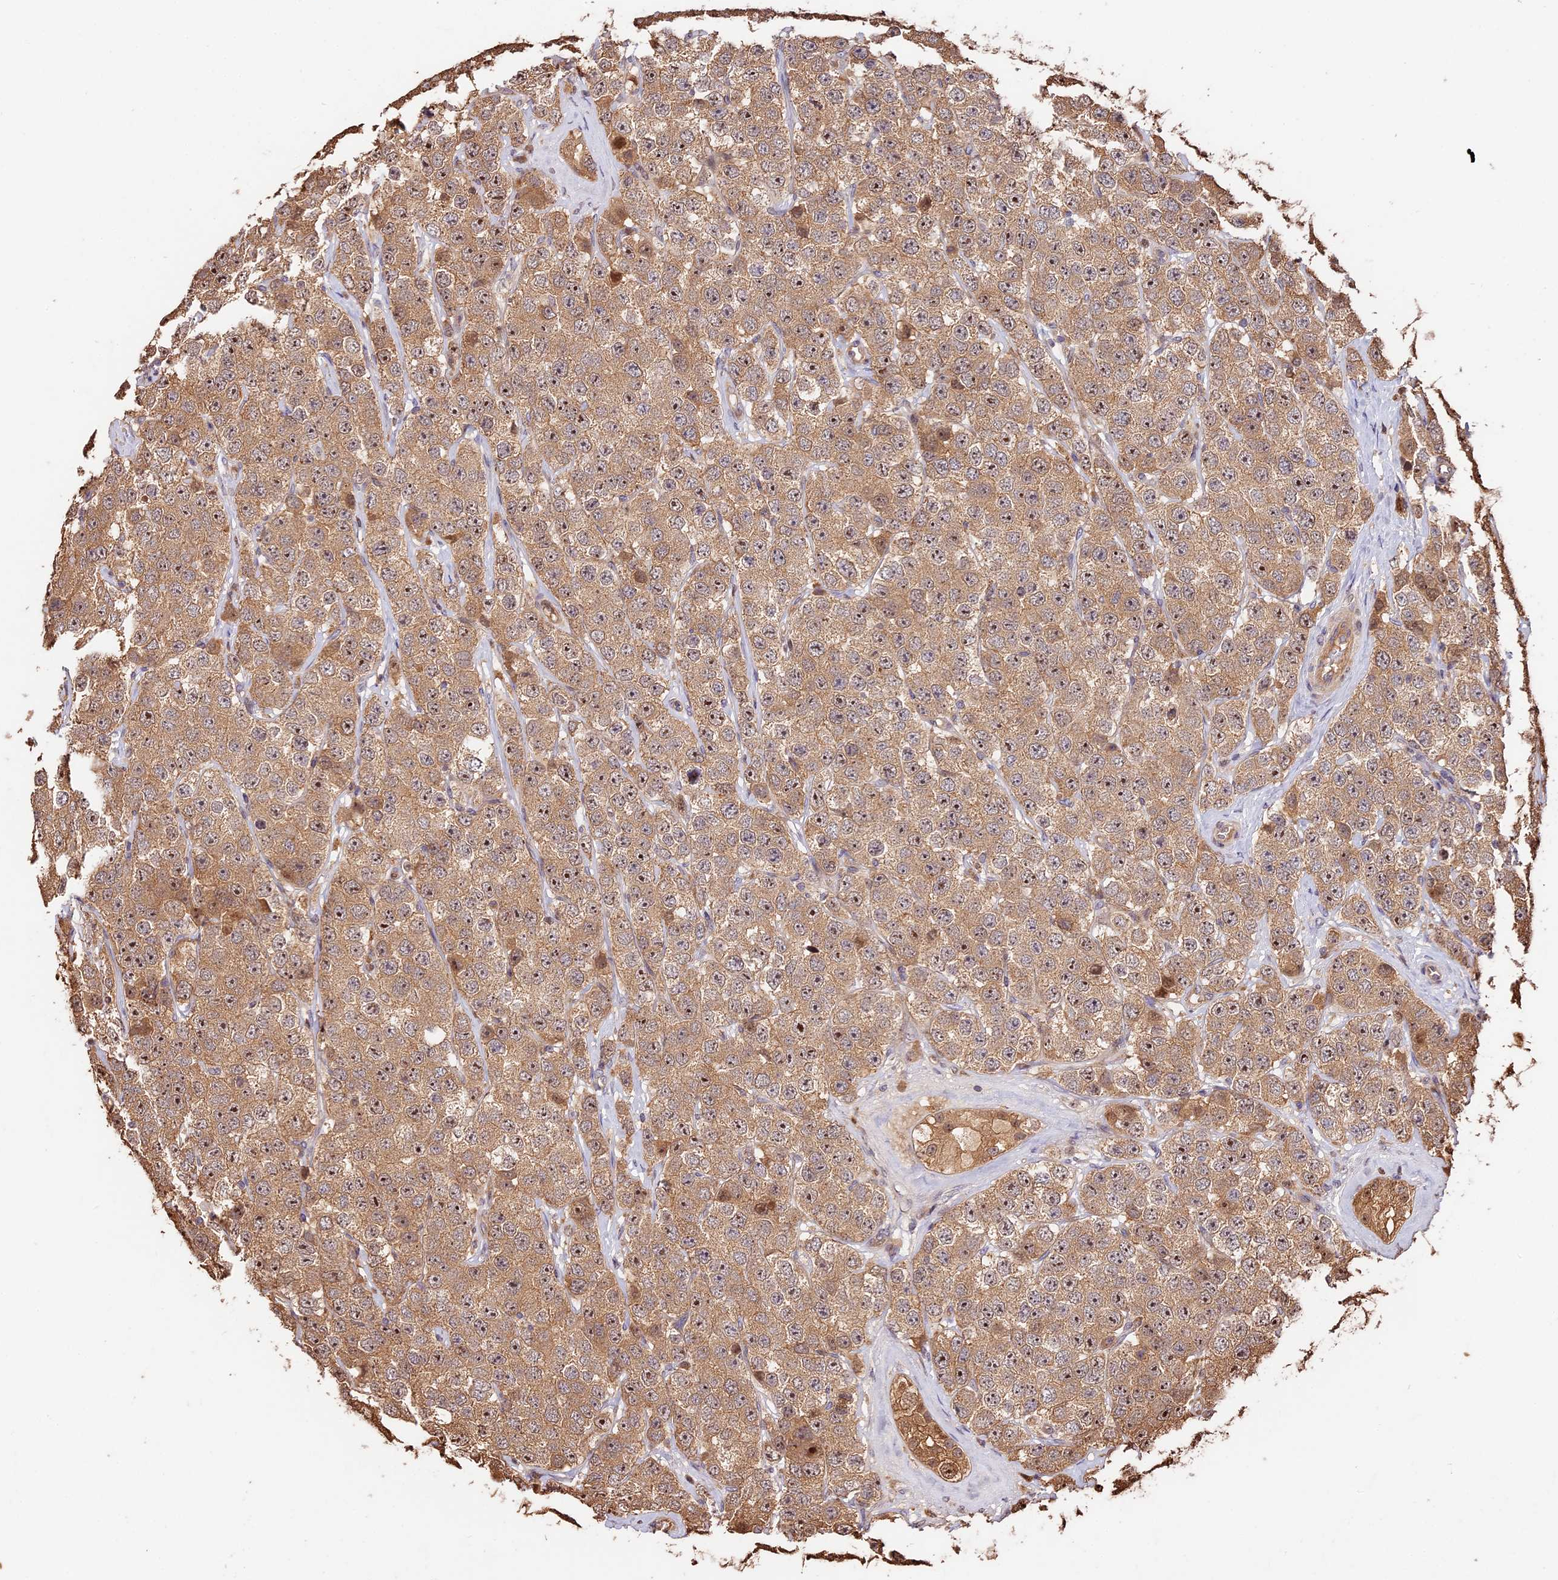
{"staining": {"intensity": "moderate", "quantity": ">75%", "location": "cytoplasmic/membranous,nuclear"}, "tissue": "testis cancer", "cell_type": "Tumor cells", "image_type": "cancer", "snomed": [{"axis": "morphology", "description": "Seminoma, NOS"}, {"axis": "topography", "description": "Testis"}], "caption": "DAB immunohistochemical staining of testis cancer shows moderate cytoplasmic/membranous and nuclear protein expression in about >75% of tumor cells. The protein of interest is shown in brown color, while the nuclei are stained blue.", "gene": "PPP1R37", "patient": {"sex": "male", "age": 28}}